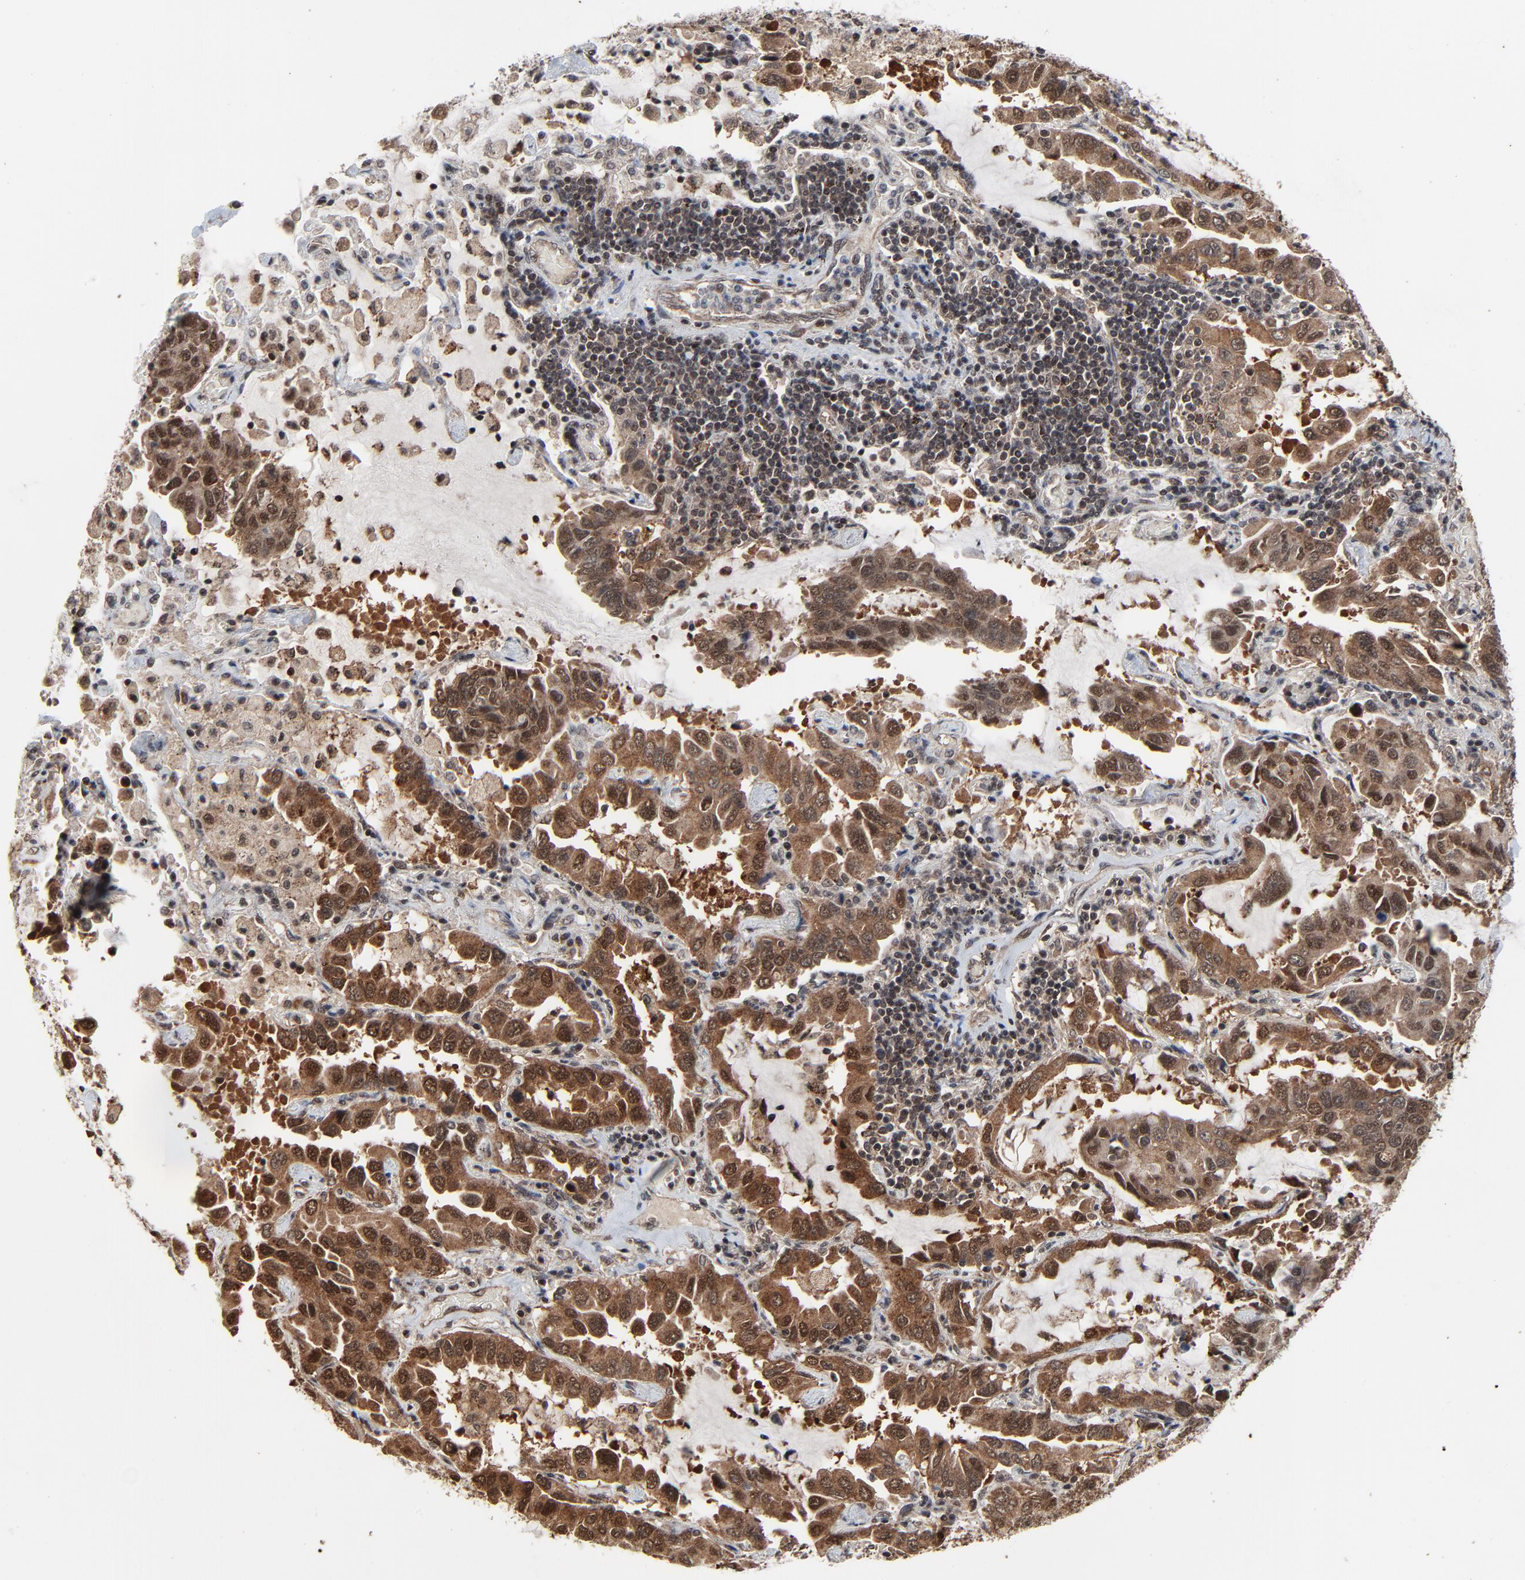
{"staining": {"intensity": "moderate", "quantity": "25%-75%", "location": "cytoplasmic/membranous,nuclear"}, "tissue": "lung cancer", "cell_type": "Tumor cells", "image_type": "cancer", "snomed": [{"axis": "morphology", "description": "Adenocarcinoma, NOS"}, {"axis": "topography", "description": "Lung"}], "caption": "The immunohistochemical stain highlights moderate cytoplasmic/membranous and nuclear positivity in tumor cells of lung cancer tissue.", "gene": "RHOJ", "patient": {"sex": "male", "age": 64}}